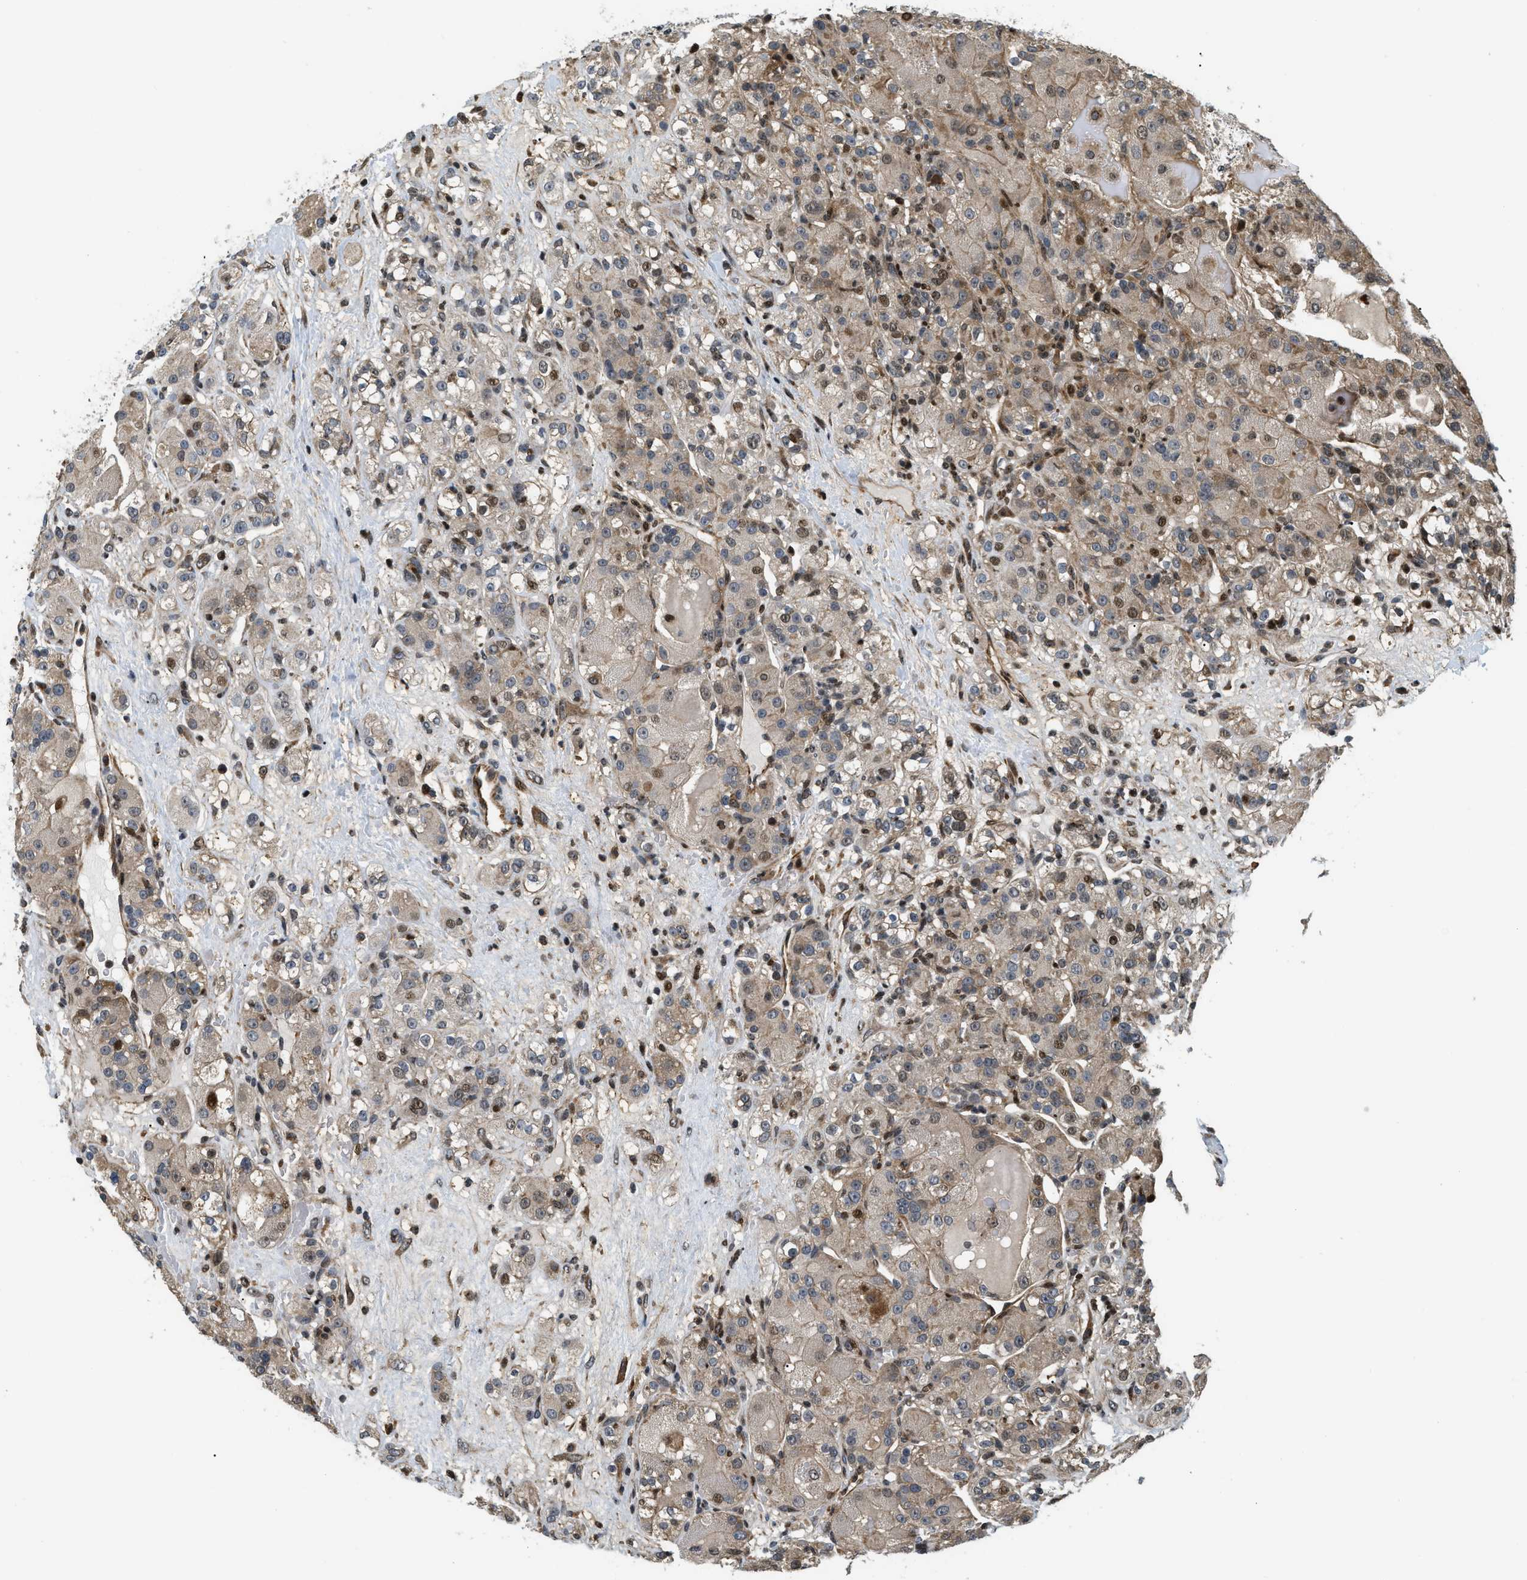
{"staining": {"intensity": "moderate", "quantity": "25%-75%", "location": "cytoplasmic/membranous,nuclear"}, "tissue": "renal cancer", "cell_type": "Tumor cells", "image_type": "cancer", "snomed": [{"axis": "morphology", "description": "Normal tissue, NOS"}, {"axis": "morphology", "description": "Adenocarcinoma, NOS"}, {"axis": "topography", "description": "Kidney"}], "caption": "The micrograph displays a brown stain indicating the presence of a protein in the cytoplasmic/membranous and nuclear of tumor cells in renal cancer (adenocarcinoma).", "gene": "LTA4H", "patient": {"sex": "male", "age": 61}}